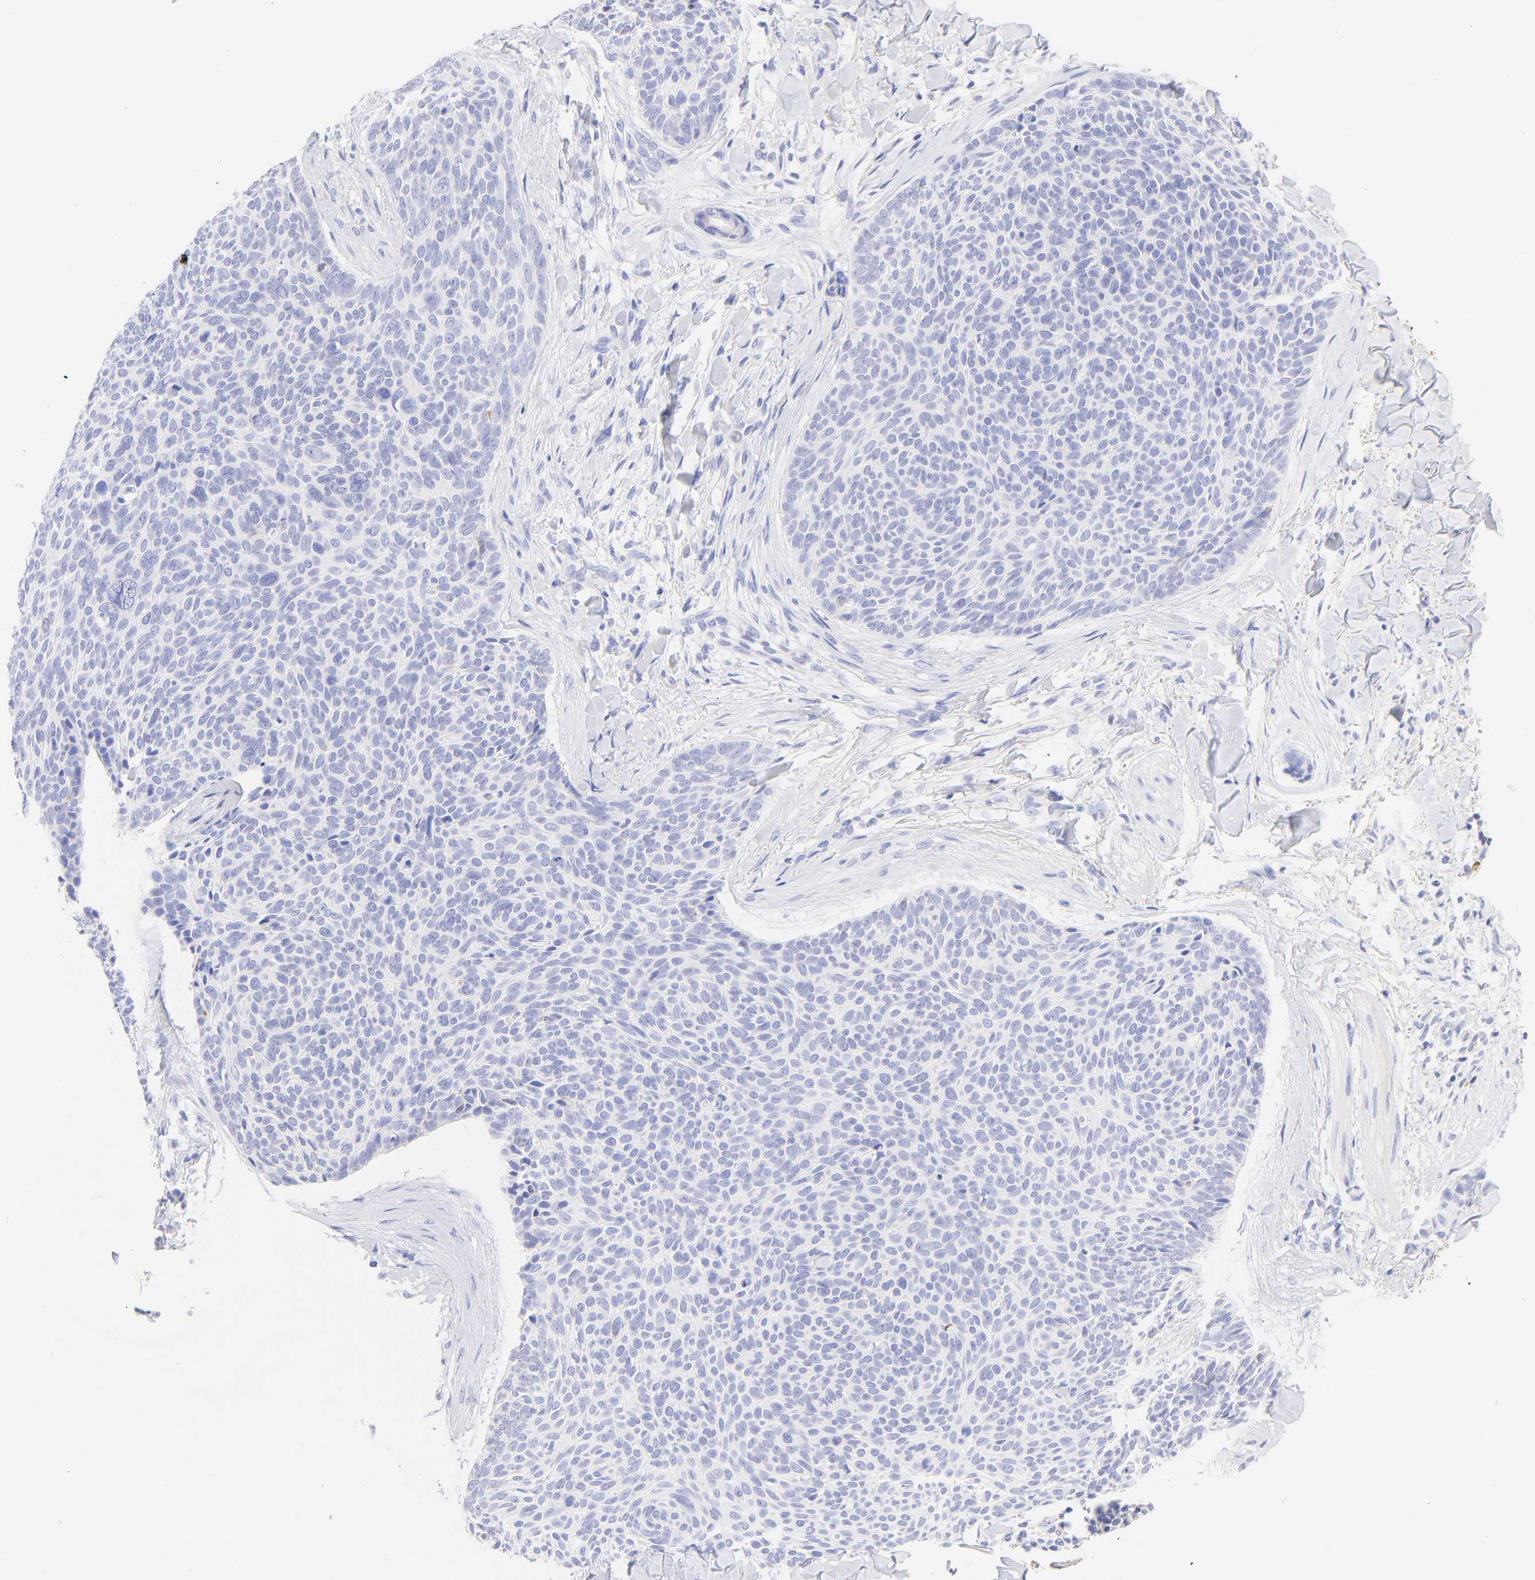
{"staining": {"intensity": "negative", "quantity": "none", "location": "none"}, "tissue": "skin cancer", "cell_type": "Tumor cells", "image_type": "cancer", "snomed": [{"axis": "morphology", "description": "Normal tissue, NOS"}, {"axis": "morphology", "description": "Basal cell carcinoma"}, {"axis": "topography", "description": "Skin"}], "caption": "Basal cell carcinoma (skin) was stained to show a protein in brown. There is no significant expression in tumor cells. (DAB immunohistochemistry (IHC) visualized using brightfield microscopy, high magnification).", "gene": "FRMPD3", "patient": {"sex": "female", "age": 57}}